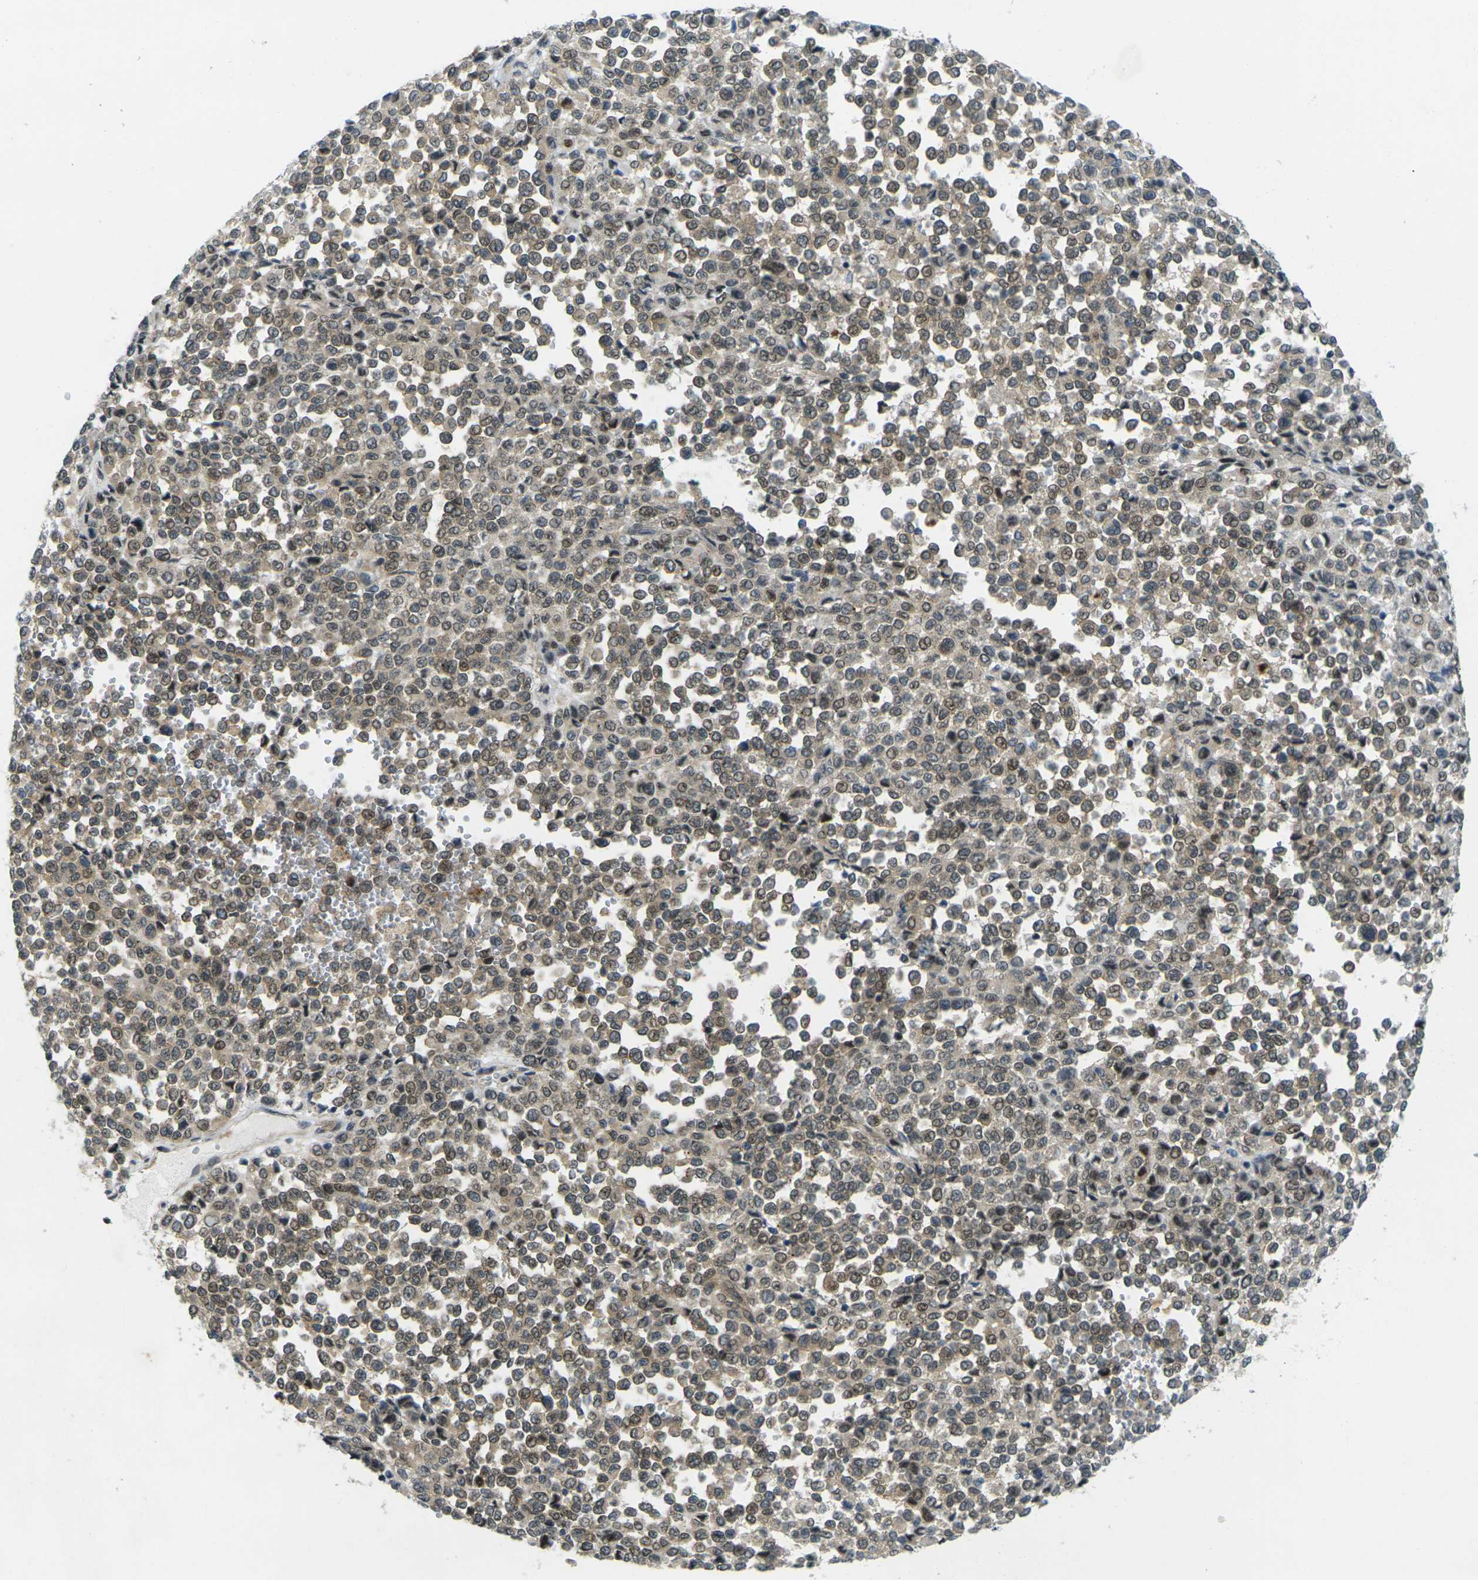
{"staining": {"intensity": "moderate", "quantity": ">75%", "location": "cytoplasmic/membranous,nuclear"}, "tissue": "melanoma", "cell_type": "Tumor cells", "image_type": "cancer", "snomed": [{"axis": "morphology", "description": "Malignant melanoma, Metastatic site"}, {"axis": "topography", "description": "Pancreas"}], "caption": "Immunohistochemistry histopathology image of human malignant melanoma (metastatic site) stained for a protein (brown), which exhibits medium levels of moderate cytoplasmic/membranous and nuclear positivity in approximately >75% of tumor cells.", "gene": "KCTD10", "patient": {"sex": "female", "age": 30}}